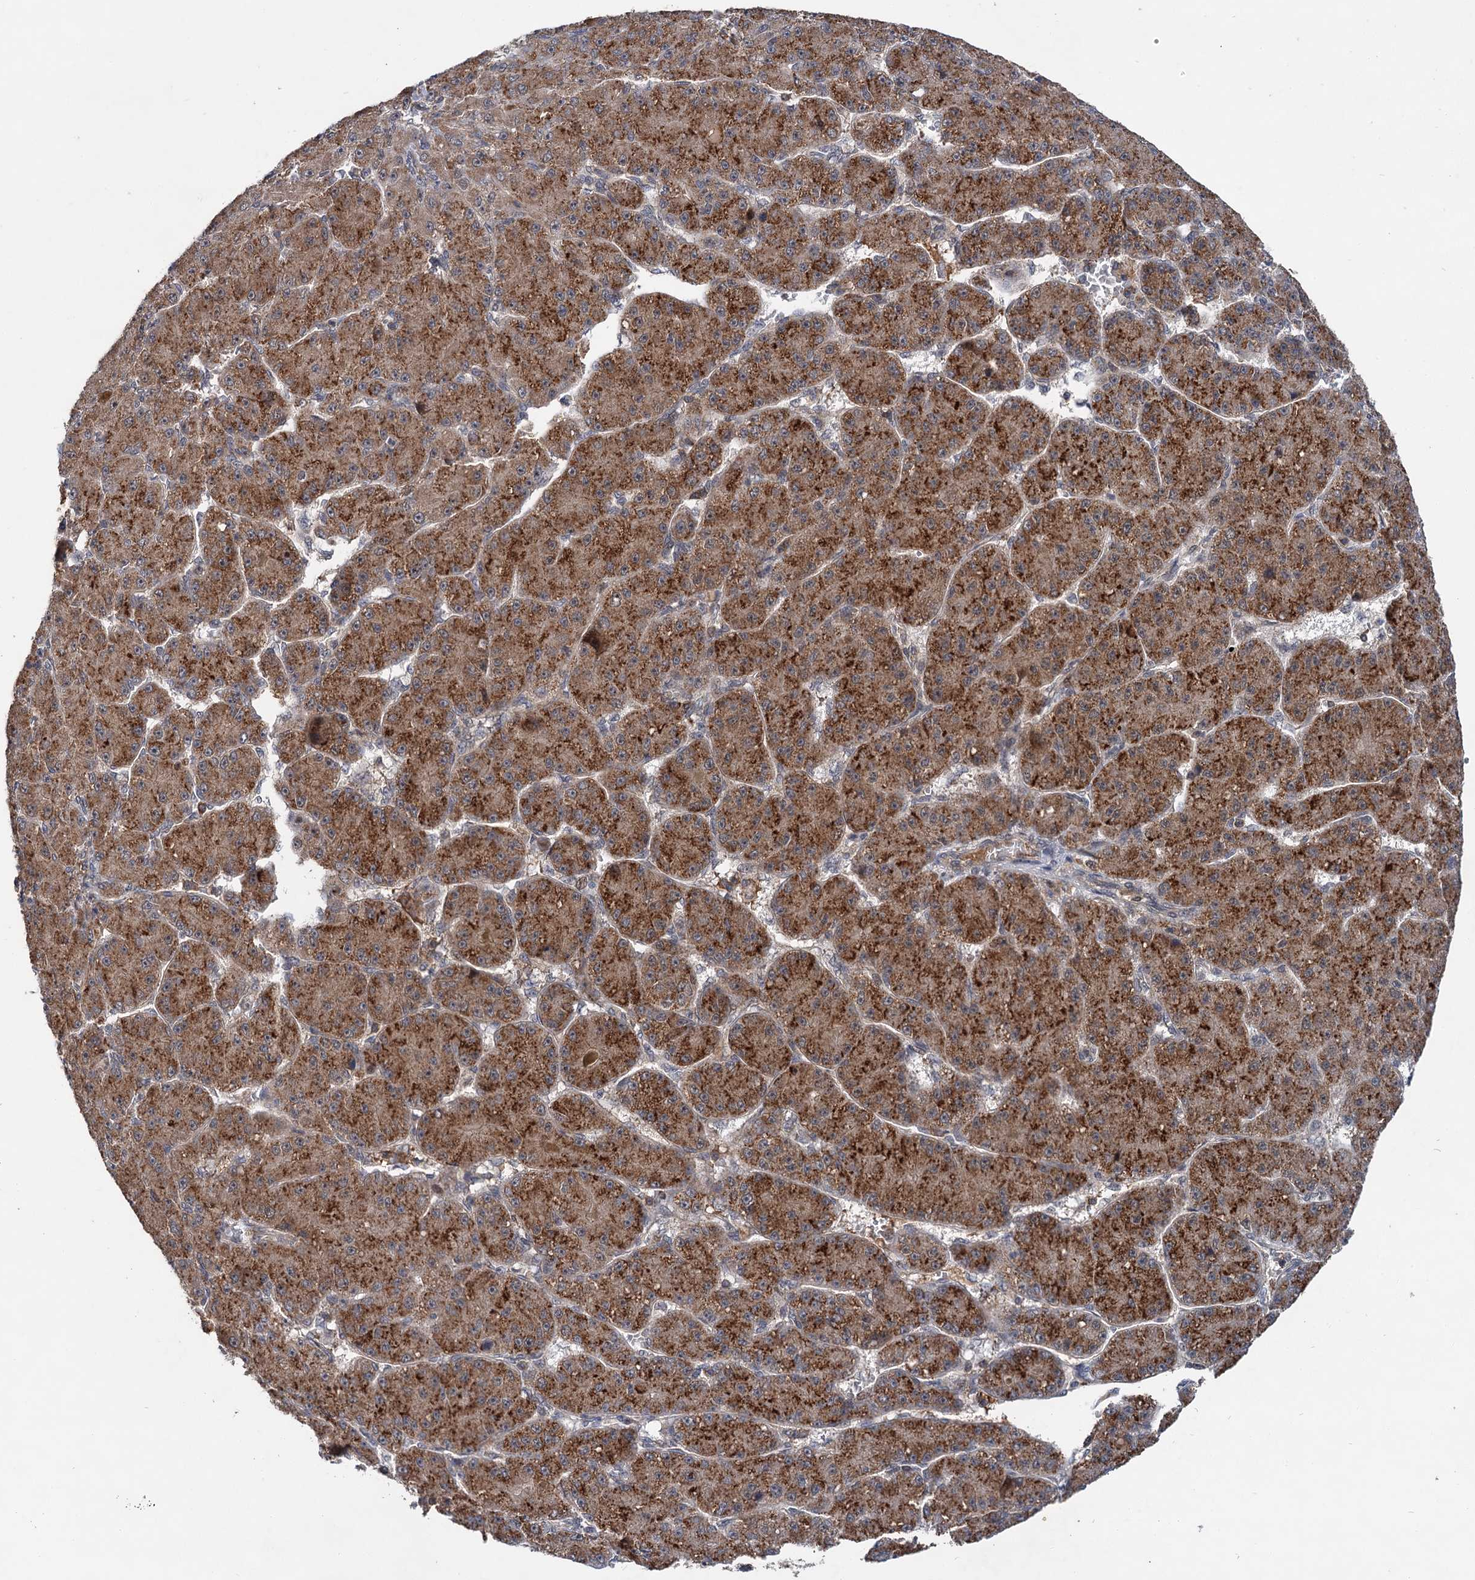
{"staining": {"intensity": "strong", "quantity": ">75%", "location": "cytoplasmic/membranous"}, "tissue": "liver cancer", "cell_type": "Tumor cells", "image_type": "cancer", "snomed": [{"axis": "morphology", "description": "Carcinoma, Hepatocellular, NOS"}, {"axis": "topography", "description": "Liver"}], "caption": "Tumor cells reveal high levels of strong cytoplasmic/membranous positivity in about >75% of cells in liver cancer (hepatocellular carcinoma).", "gene": "ABLIM1", "patient": {"sex": "male", "age": 67}}